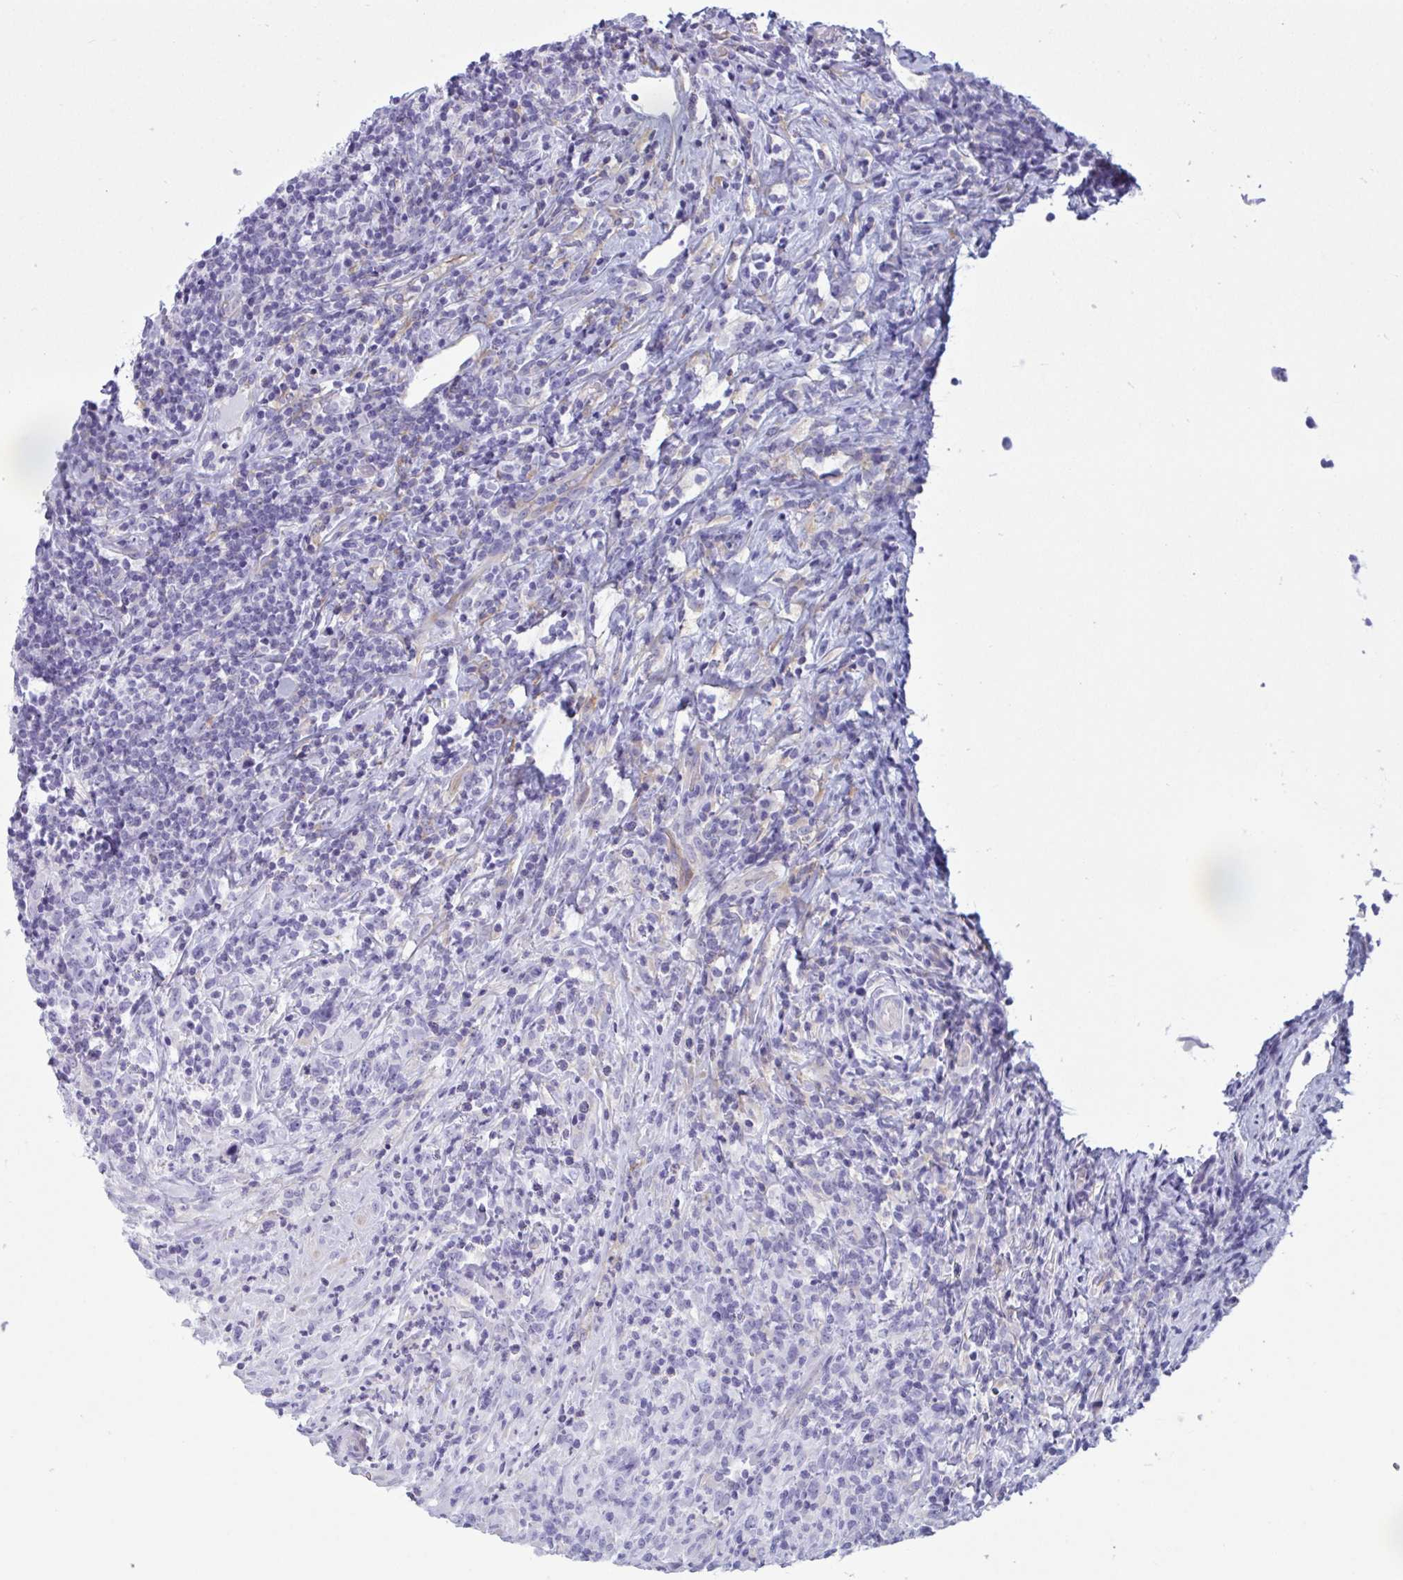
{"staining": {"intensity": "negative", "quantity": "none", "location": "none"}, "tissue": "lymphoma", "cell_type": "Tumor cells", "image_type": "cancer", "snomed": [{"axis": "morphology", "description": "Hodgkin's disease, NOS"}, {"axis": "topography", "description": "Lymph node"}], "caption": "Tumor cells are negative for brown protein staining in Hodgkin's disease.", "gene": "MYH10", "patient": {"sex": "female", "age": 18}}